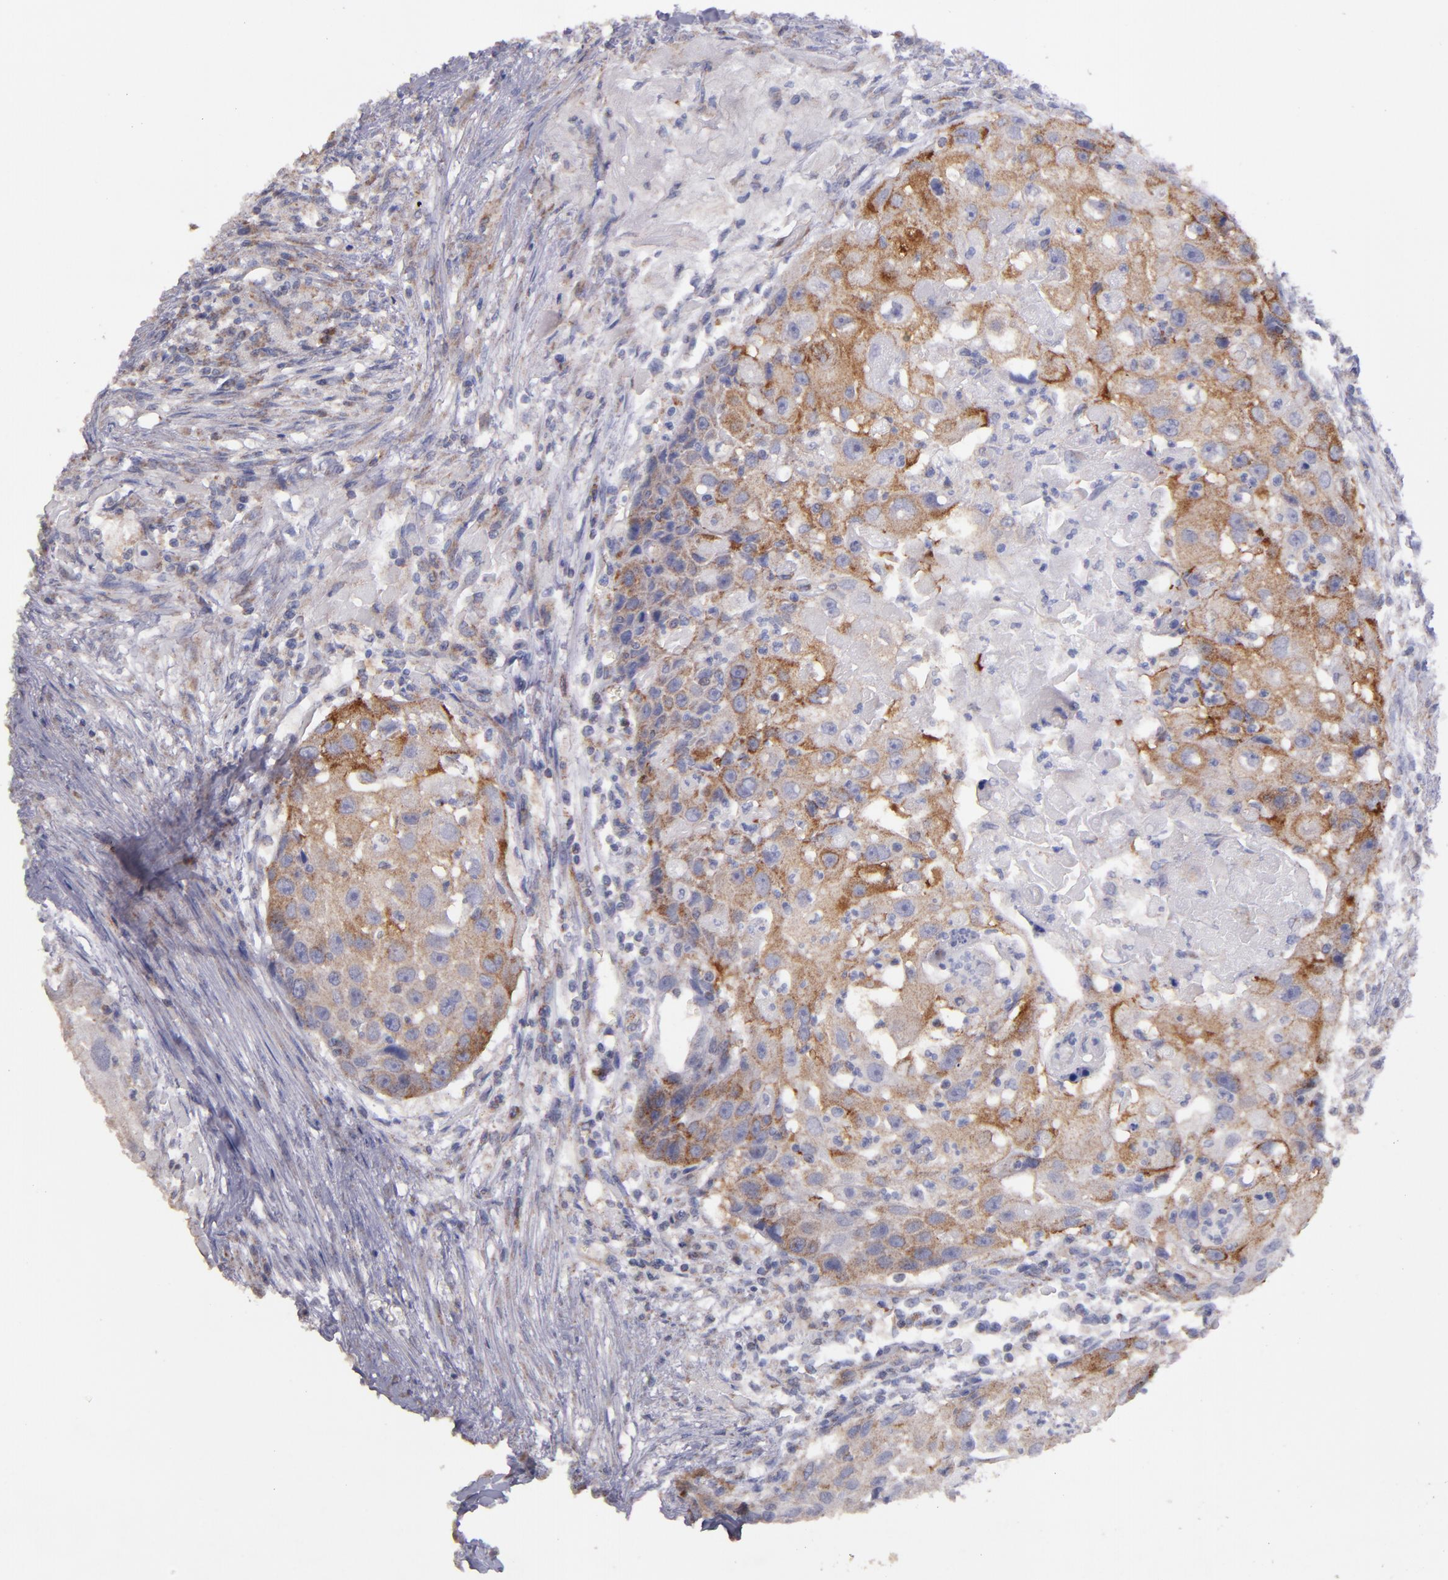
{"staining": {"intensity": "moderate", "quantity": ">75%", "location": "cytoplasmic/membranous"}, "tissue": "head and neck cancer", "cell_type": "Tumor cells", "image_type": "cancer", "snomed": [{"axis": "morphology", "description": "Squamous cell carcinoma, NOS"}, {"axis": "topography", "description": "Head-Neck"}], "caption": "A photomicrograph of human head and neck cancer (squamous cell carcinoma) stained for a protein reveals moderate cytoplasmic/membranous brown staining in tumor cells. The protein is stained brown, and the nuclei are stained in blue (DAB (3,3'-diaminobenzidine) IHC with brightfield microscopy, high magnification).", "gene": "CLTA", "patient": {"sex": "male", "age": 64}}